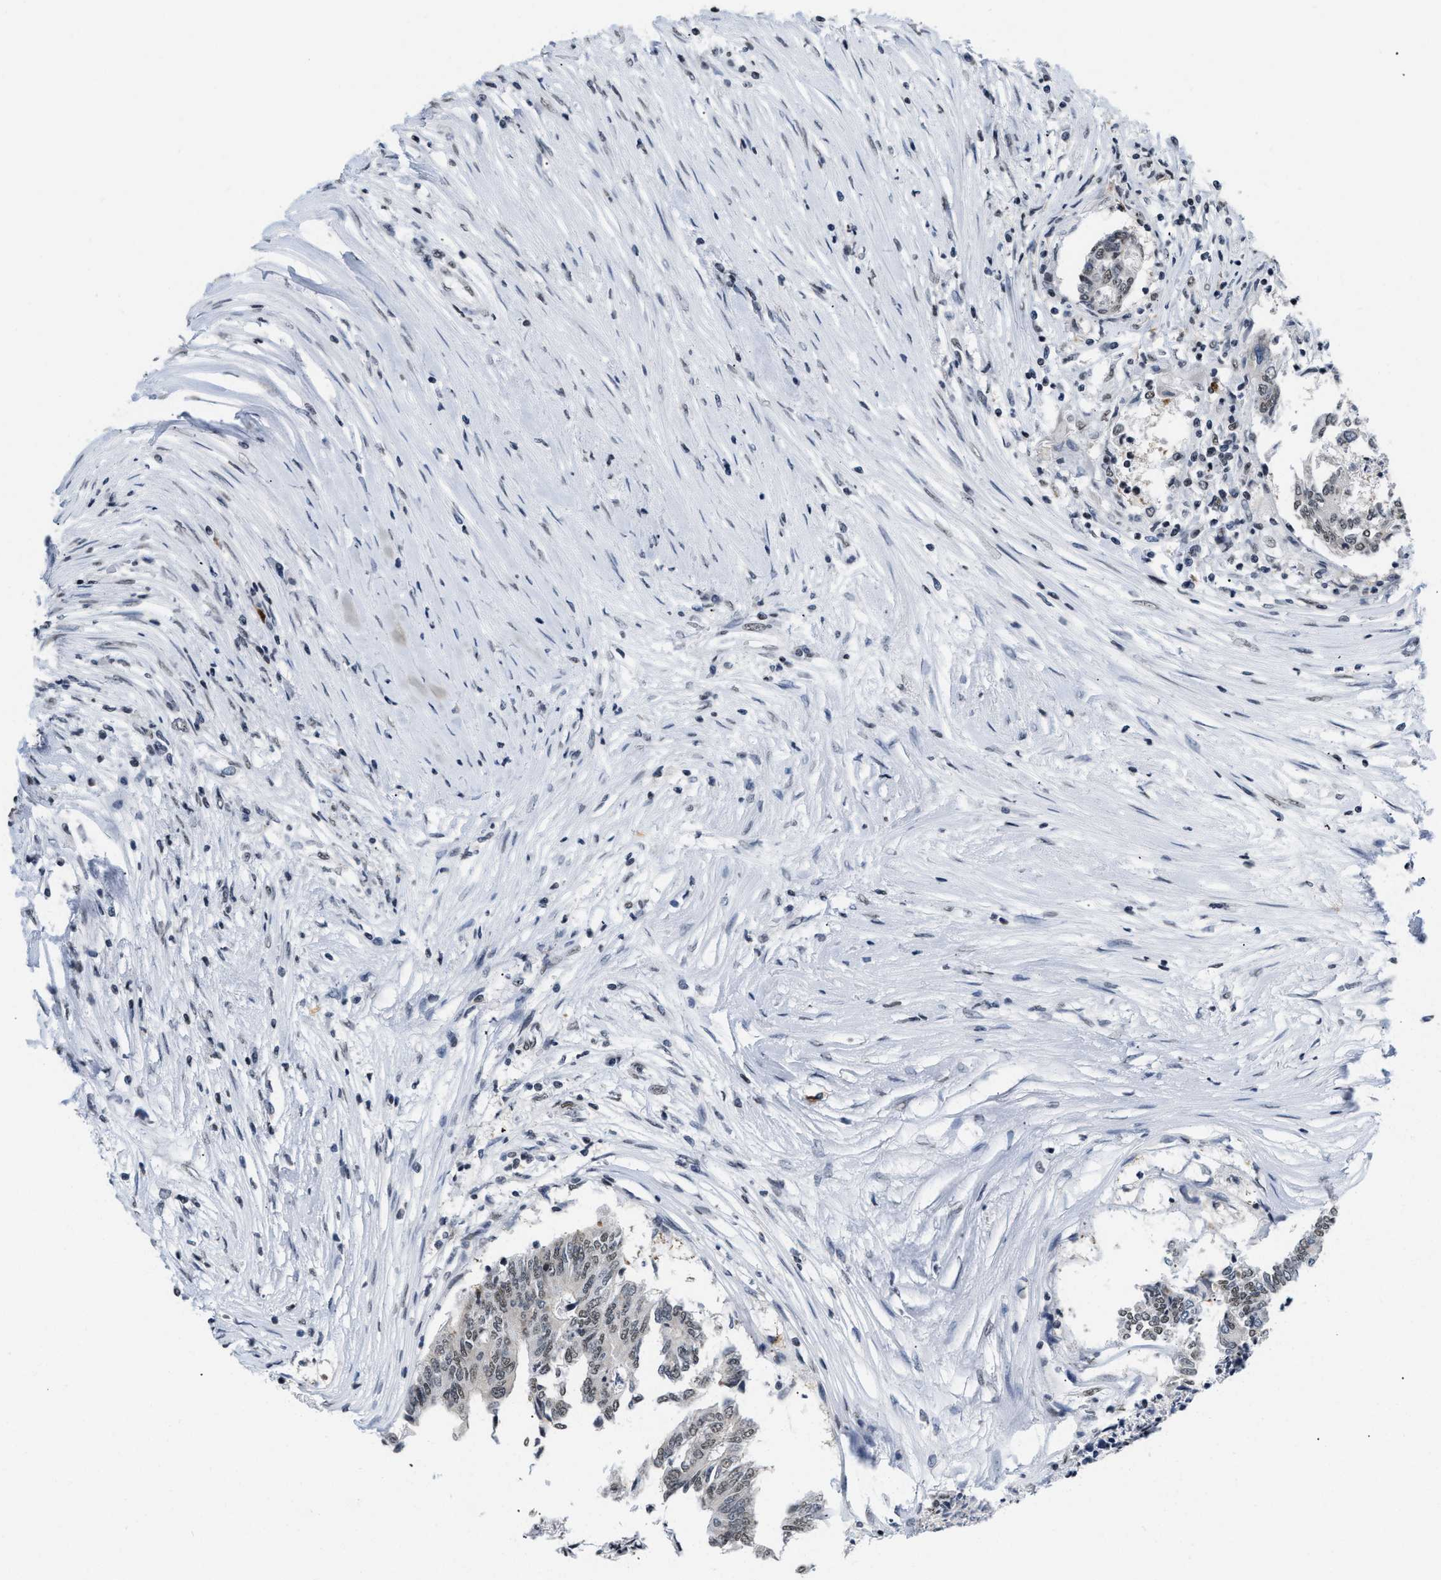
{"staining": {"intensity": "weak", "quantity": "25%-75%", "location": "nuclear"}, "tissue": "colorectal cancer", "cell_type": "Tumor cells", "image_type": "cancer", "snomed": [{"axis": "morphology", "description": "Adenocarcinoma, NOS"}, {"axis": "topography", "description": "Rectum"}], "caption": "Protein expression analysis of adenocarcinoma (colorectal) displays weak nuclear staining in approximately 25%-75% of tumor cells.", "gene": "RAF1", "patient": {"sex": "male", "age": 63}}